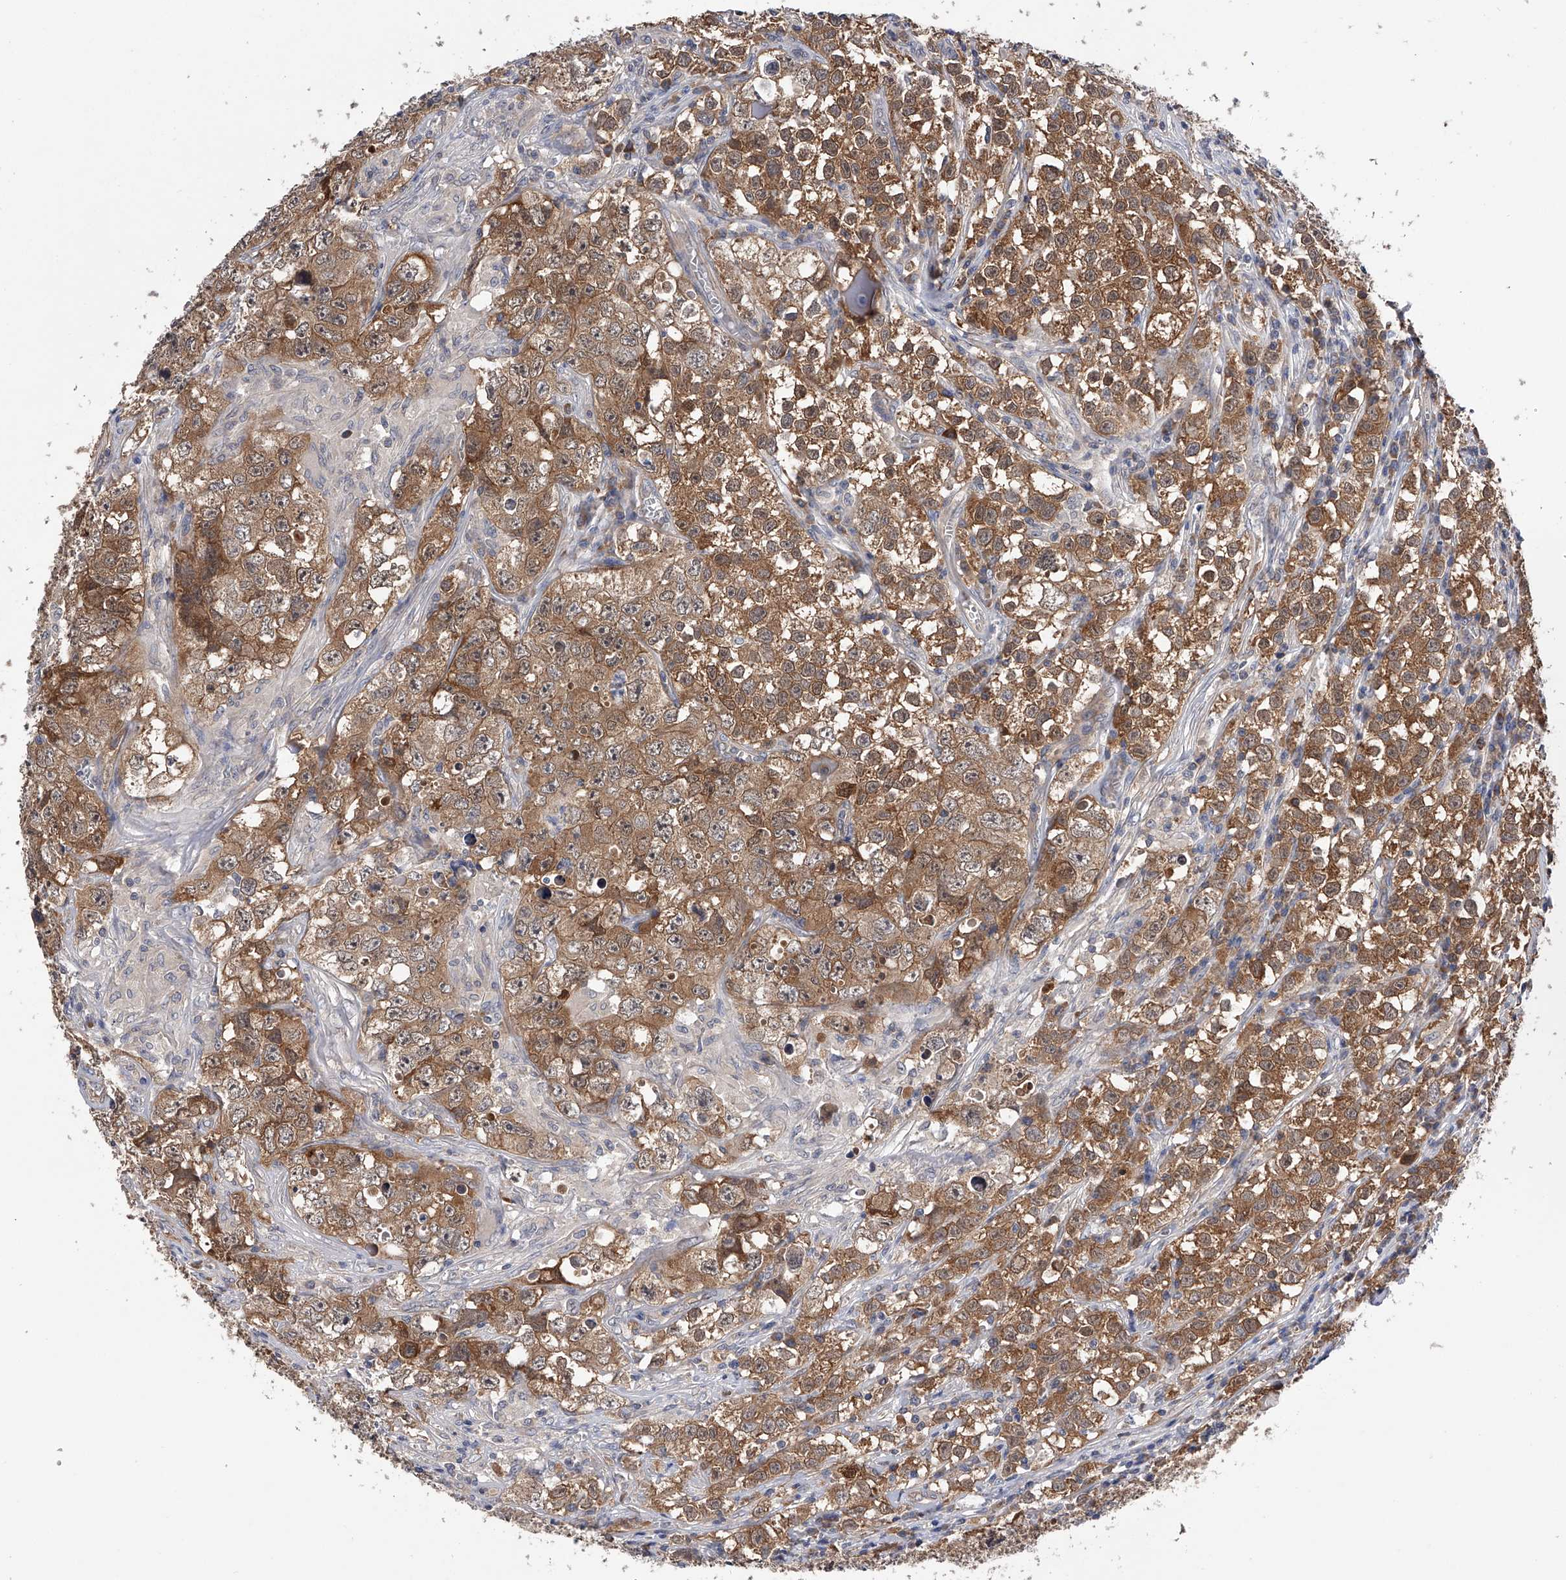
{"staining": {"intensity": "moderate", "quantity": ">75%", "location": "cytoplasmic/membranous"}, "tissue": "testis cancer", "cell_type": "Tumor cells", "image_type": "cancer", "snomed": [{"axis": "morphology", "description": "Seminoma, NOS"}, {"axis": "morphology", "description": "Carcinoma, Embryonal, NOS"}, {"axis": "topography", "description": "Testis"}], "caption": "An image of human testis cancer stained for a protein displays moderate cytoplasmic/membranous brown staining in tumor cells.", "gene": "CFAP298", "patient": {"sex": "male", "age": 43}}